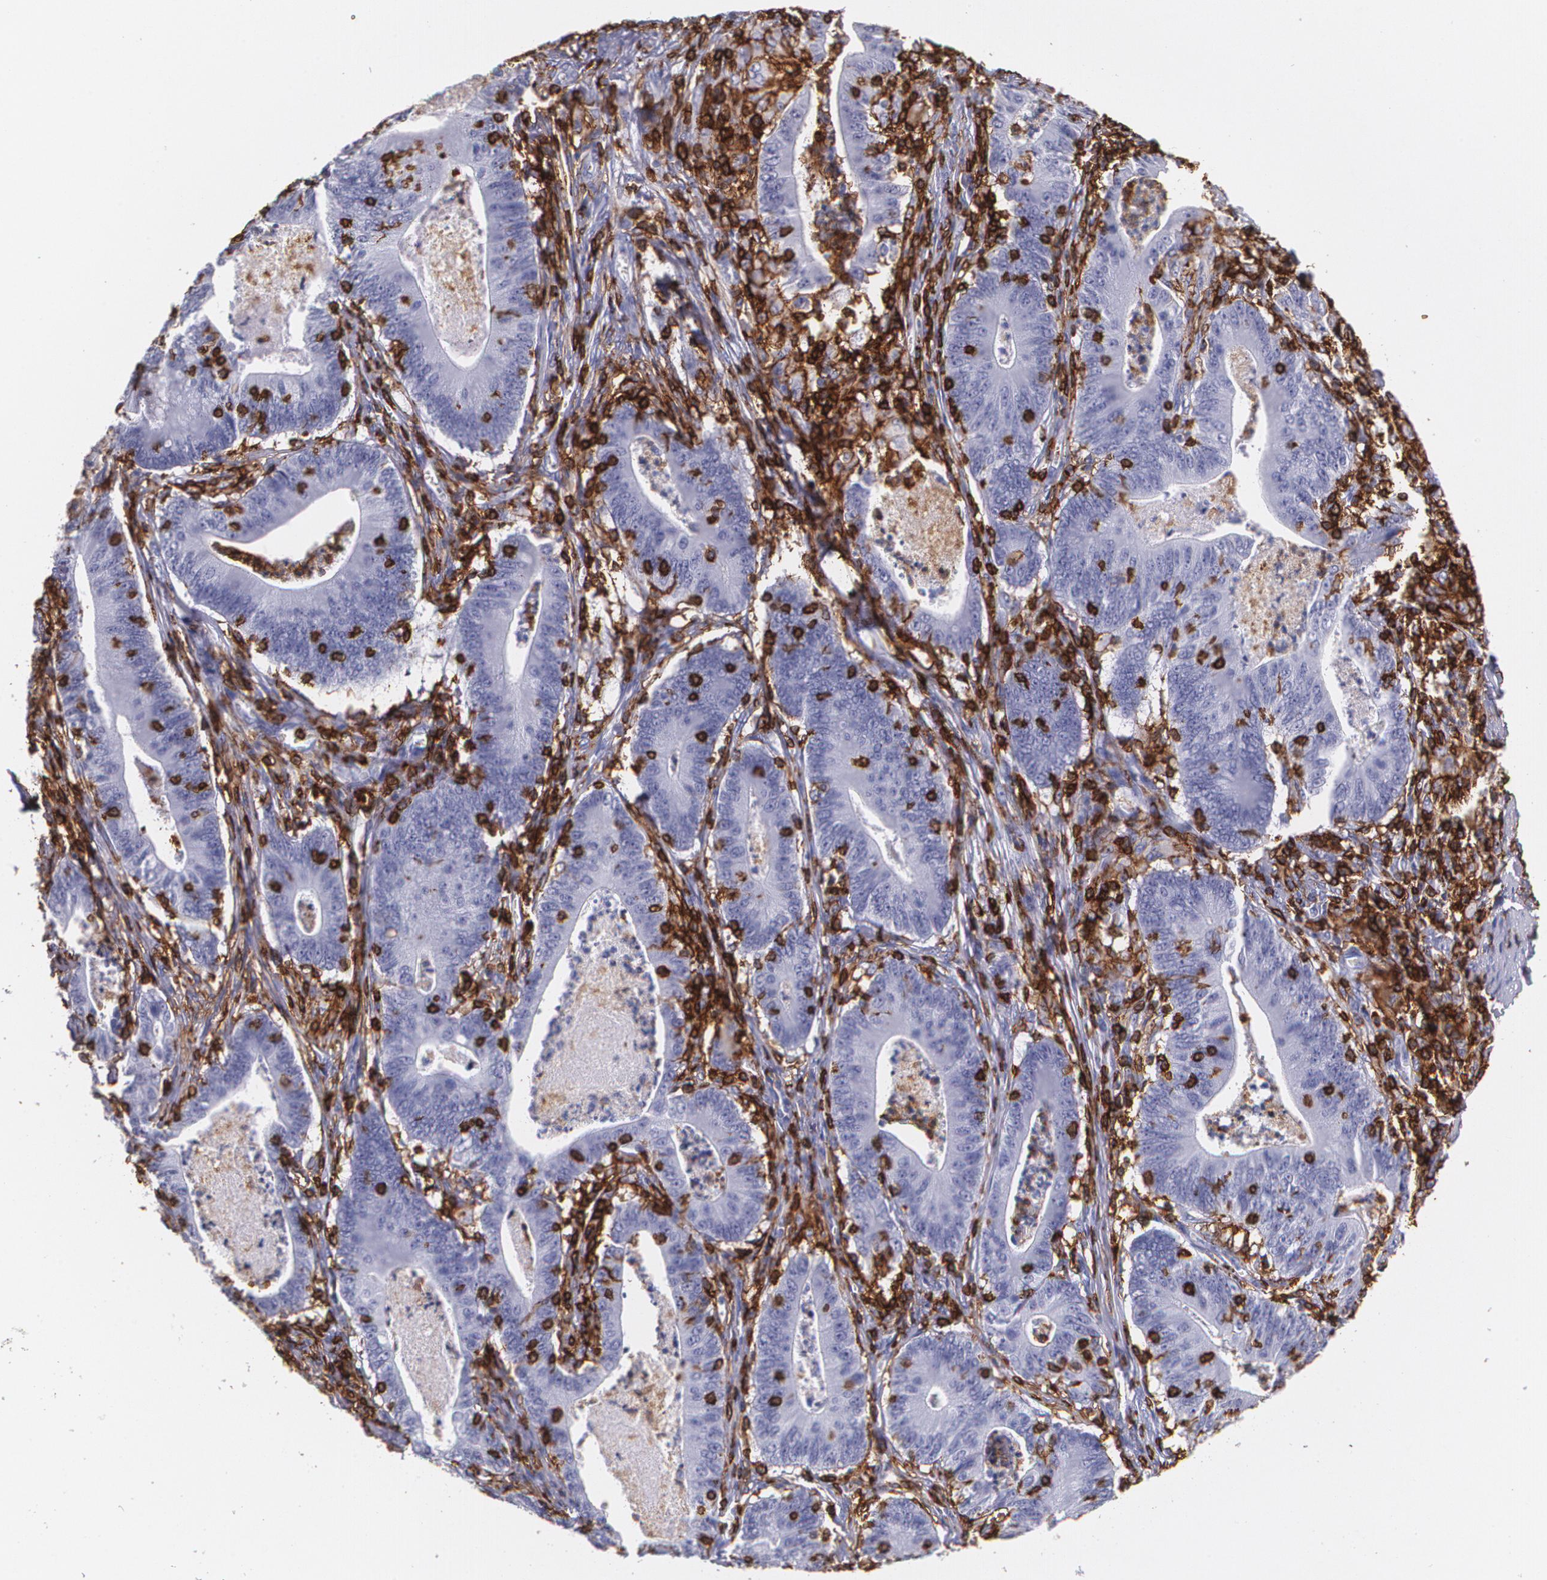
{"staining": {"intensity": "negative", "quantity": "none", "location": "none"}, "tissue": "stomach cancer", "cell_type": "Tumor cells", "image_type": "cancer", "snomed": [{"axis": "morphology", "description": "Adenocarcinoma, NOS"}, {"axis": "topography", "description": "Stomach, lower"}], "caption": "High power microscopy micrograph of an immunohistochemistry (IHC) image of stomach cancer (adenocarcinoma), revealing no significant expression in tumor cells.", "gene": "PTPRC", "patient": {"sex": "female", "age": 86}}